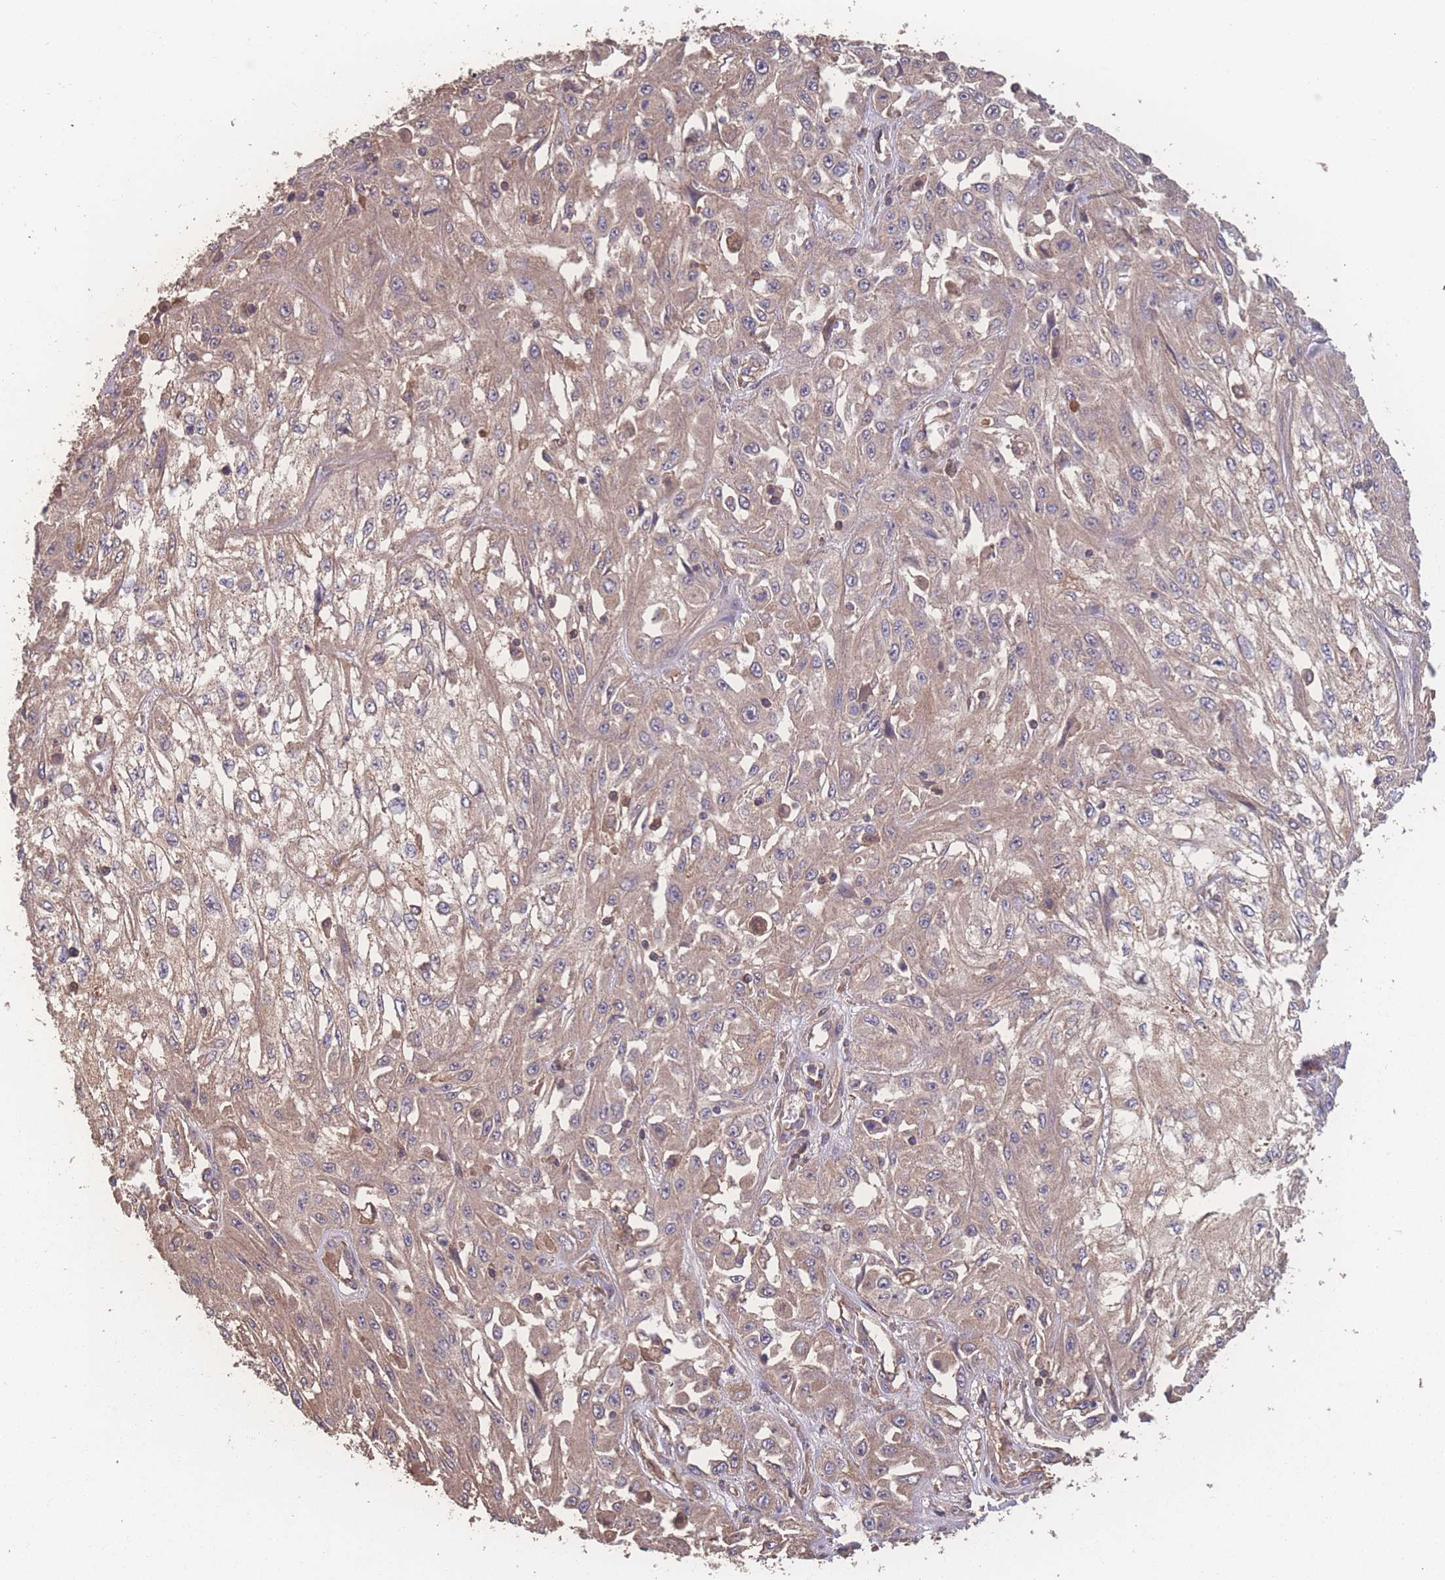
{"staining": {"intensity": "weak", "quantity": "25%-75%", "location": "cytoplasmic/membranous"}, "tissue": "skin cancer", "cell_type": "Tumor cells", "image_type": "cancer", "snomed": [{"axis": "morphology", "description": "Squamous cell carcinoma, NOS"}, {"axis": "morphology", "description": "Squamous cell carcinoma, metastatic, NOS"}, {"axis": "topography", "description": "Skin"}, {"axis": "topography", "description": "Lymph node"}], "caption": "Immunohistochemistry (DAB) staining of squamous cell carcinoma (skin) reveals weak cytoplasmic/membranous protein staining in about 25%-75% of tumor cells. (IHC, brightfield microscopy, high magnification).", "gene": "ATXN10", "patient": {"sex": "male", "age": 75}}